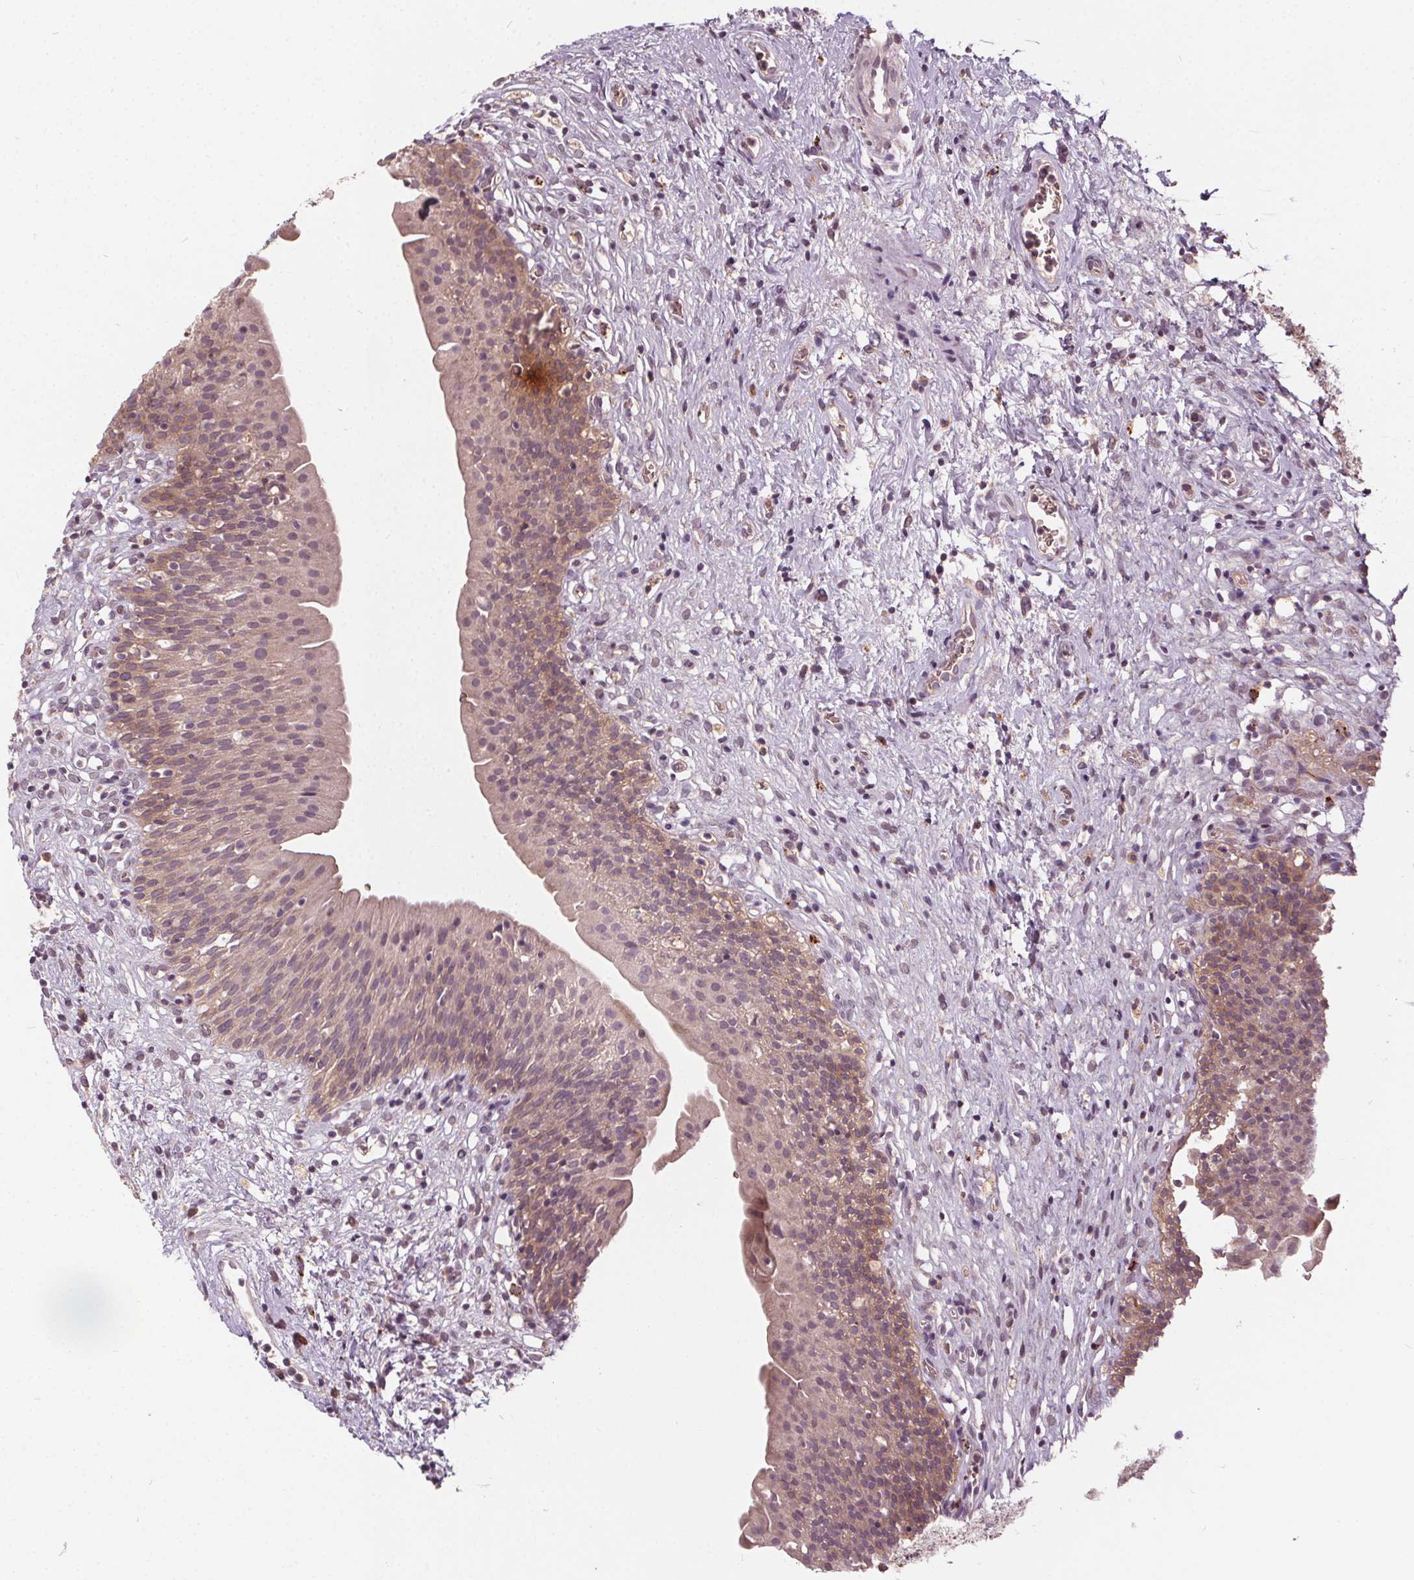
{"staining": {"intensity": "moderate", "quantity": "25%-75%", "location": "cytoplasmic/membranous"}, "tissue": "urinary bladder", "cell_type": "Urothelial cells", "image_type": "normal", "snomed": [{"axis": "morphology", "description": "Normal tissue, NOS"}, {"axis": "topography", "description": "Urinary bladder"}], "caption": "Immunohistochemistry (IHC) micrograph of normal urinary bladder stained for a protein (brown), which shows medium levels of moderate cytoplasmic/membranous positivity in approximately 25%-75% of urothelial cells.", "gene": "IPO13", "patient": {"sex": "male", "age": 76}}